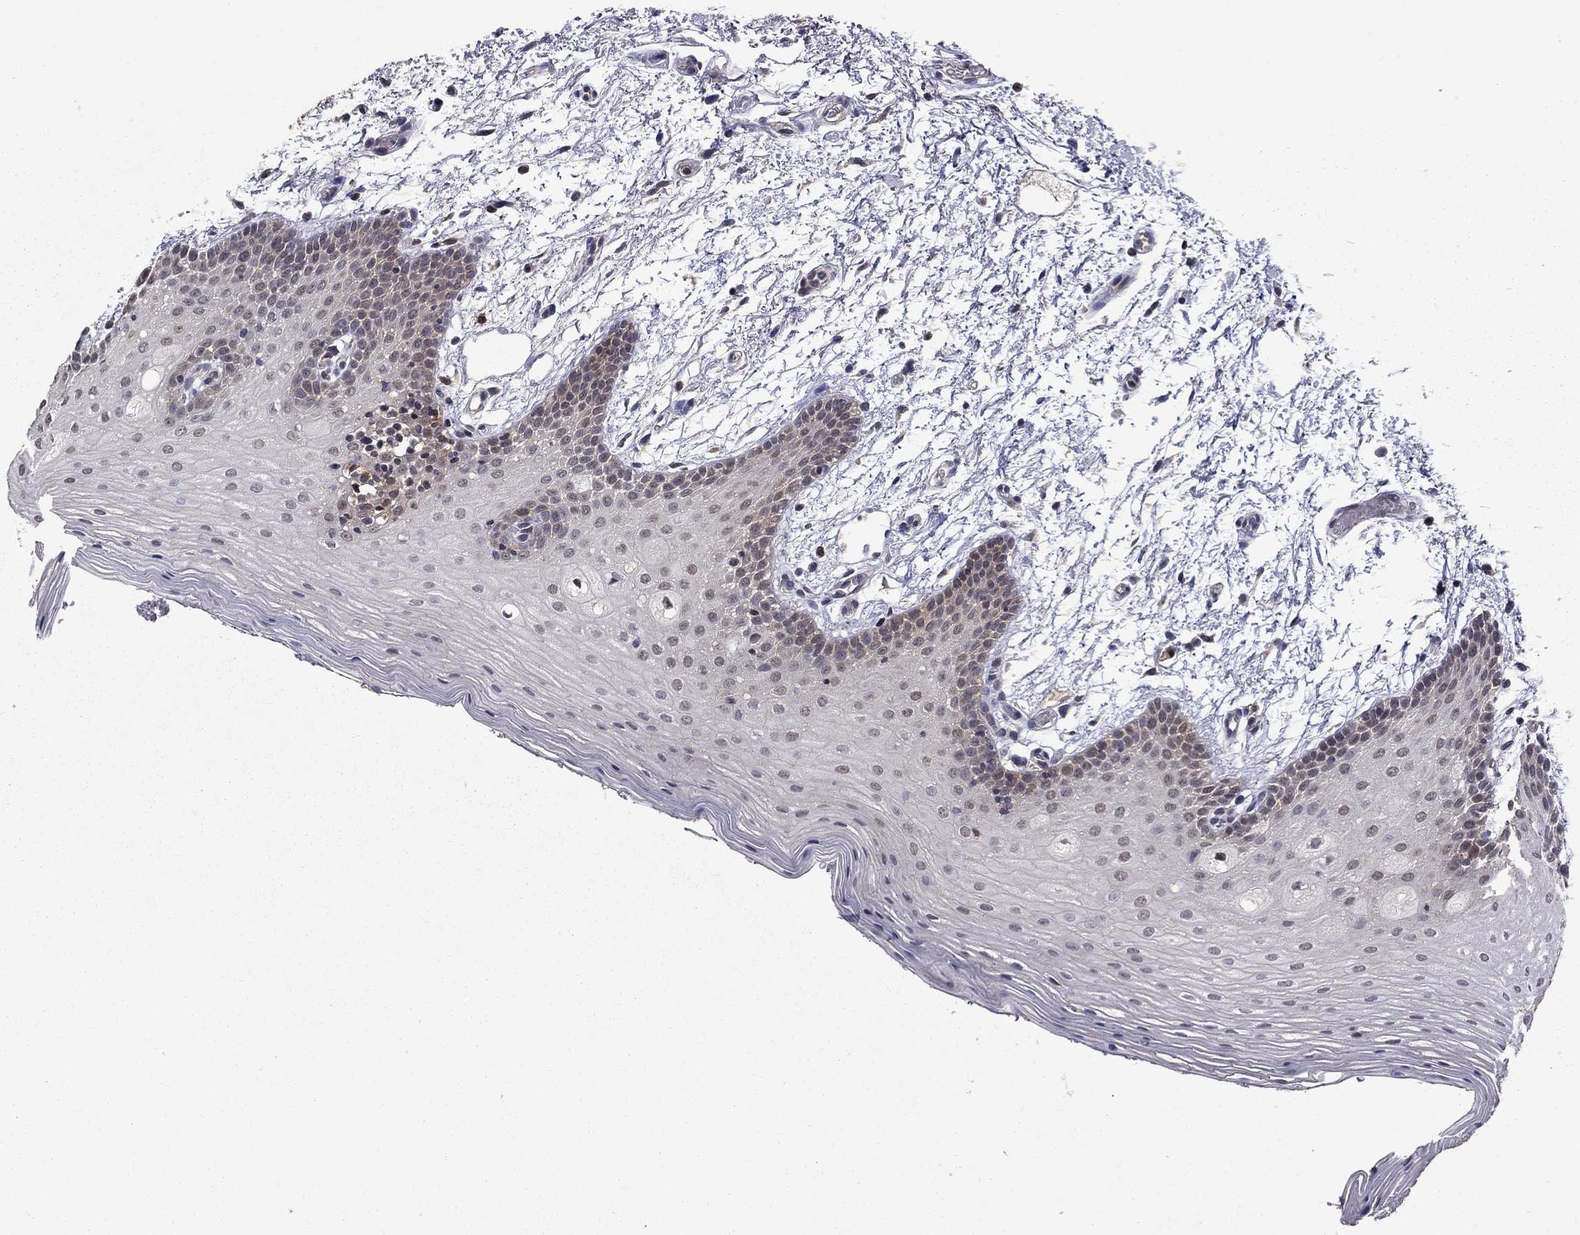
{"staining": {"intensity": "weak", "quantity": "<25%", "location": "nuclear"}, "tissue": "oral mucosa", "cell_type": "Squamous epithelial cells", "image_type": "normal", "snomed": [{"axis": "morphology", "description": "Normal tissue, NOS"}, {"axis": "topography", "description": "Oral tissue"}, {"axis": "topography", "description": "Tounge, NOS"}], "caption": "The histopathology image exhibits no significant expression in squamous epithelial cells of oral mucosa. (Immunohistochemistry, brightfield microscopy, high magnification).", "gene": "APPBP2", "patient": {"sex": "female", "age": 86}}